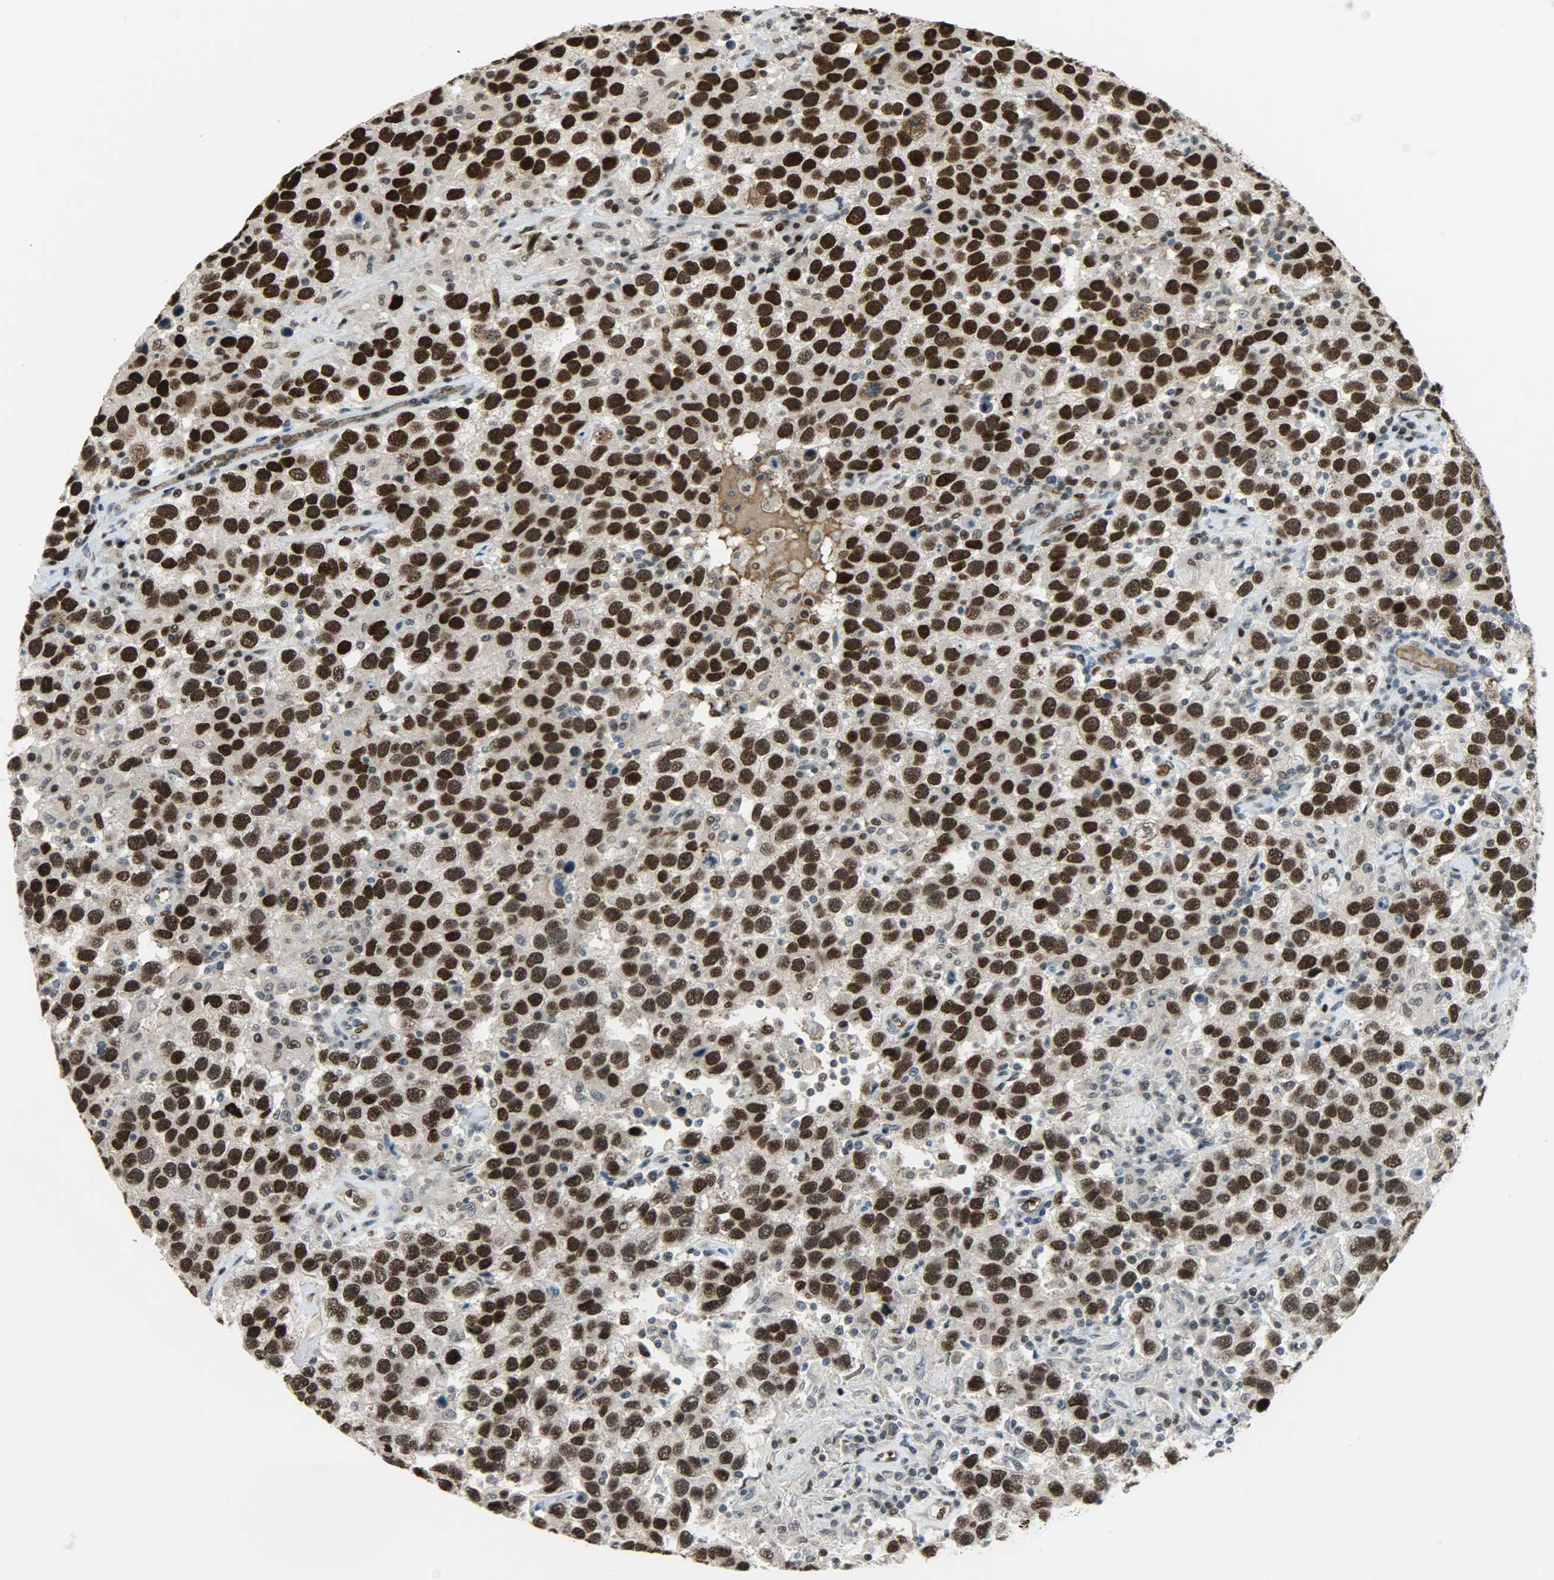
{"staining": {"intensity": "strong", "quantity": ">75%", "location": "cytoplasmic/membranous,nuclear"}, "tissue": "testis cancer", "cell_type": "Tumor cells", "image_type": "cancer", "snomed": [{"axis": "morphology", "description": "Seminoma, NOS"}, {"axis": "topography", "description": "Testis"}], "caption": "This image demonstrates immunohistochemistry (IHC) staining of human testis seminoma, with high strong cytoplasmic/membranous and nuclear expression in approximately >75% of tumor cells.", "gene": "SNAI1", "patient": {"sex": "male", "age": 41}}